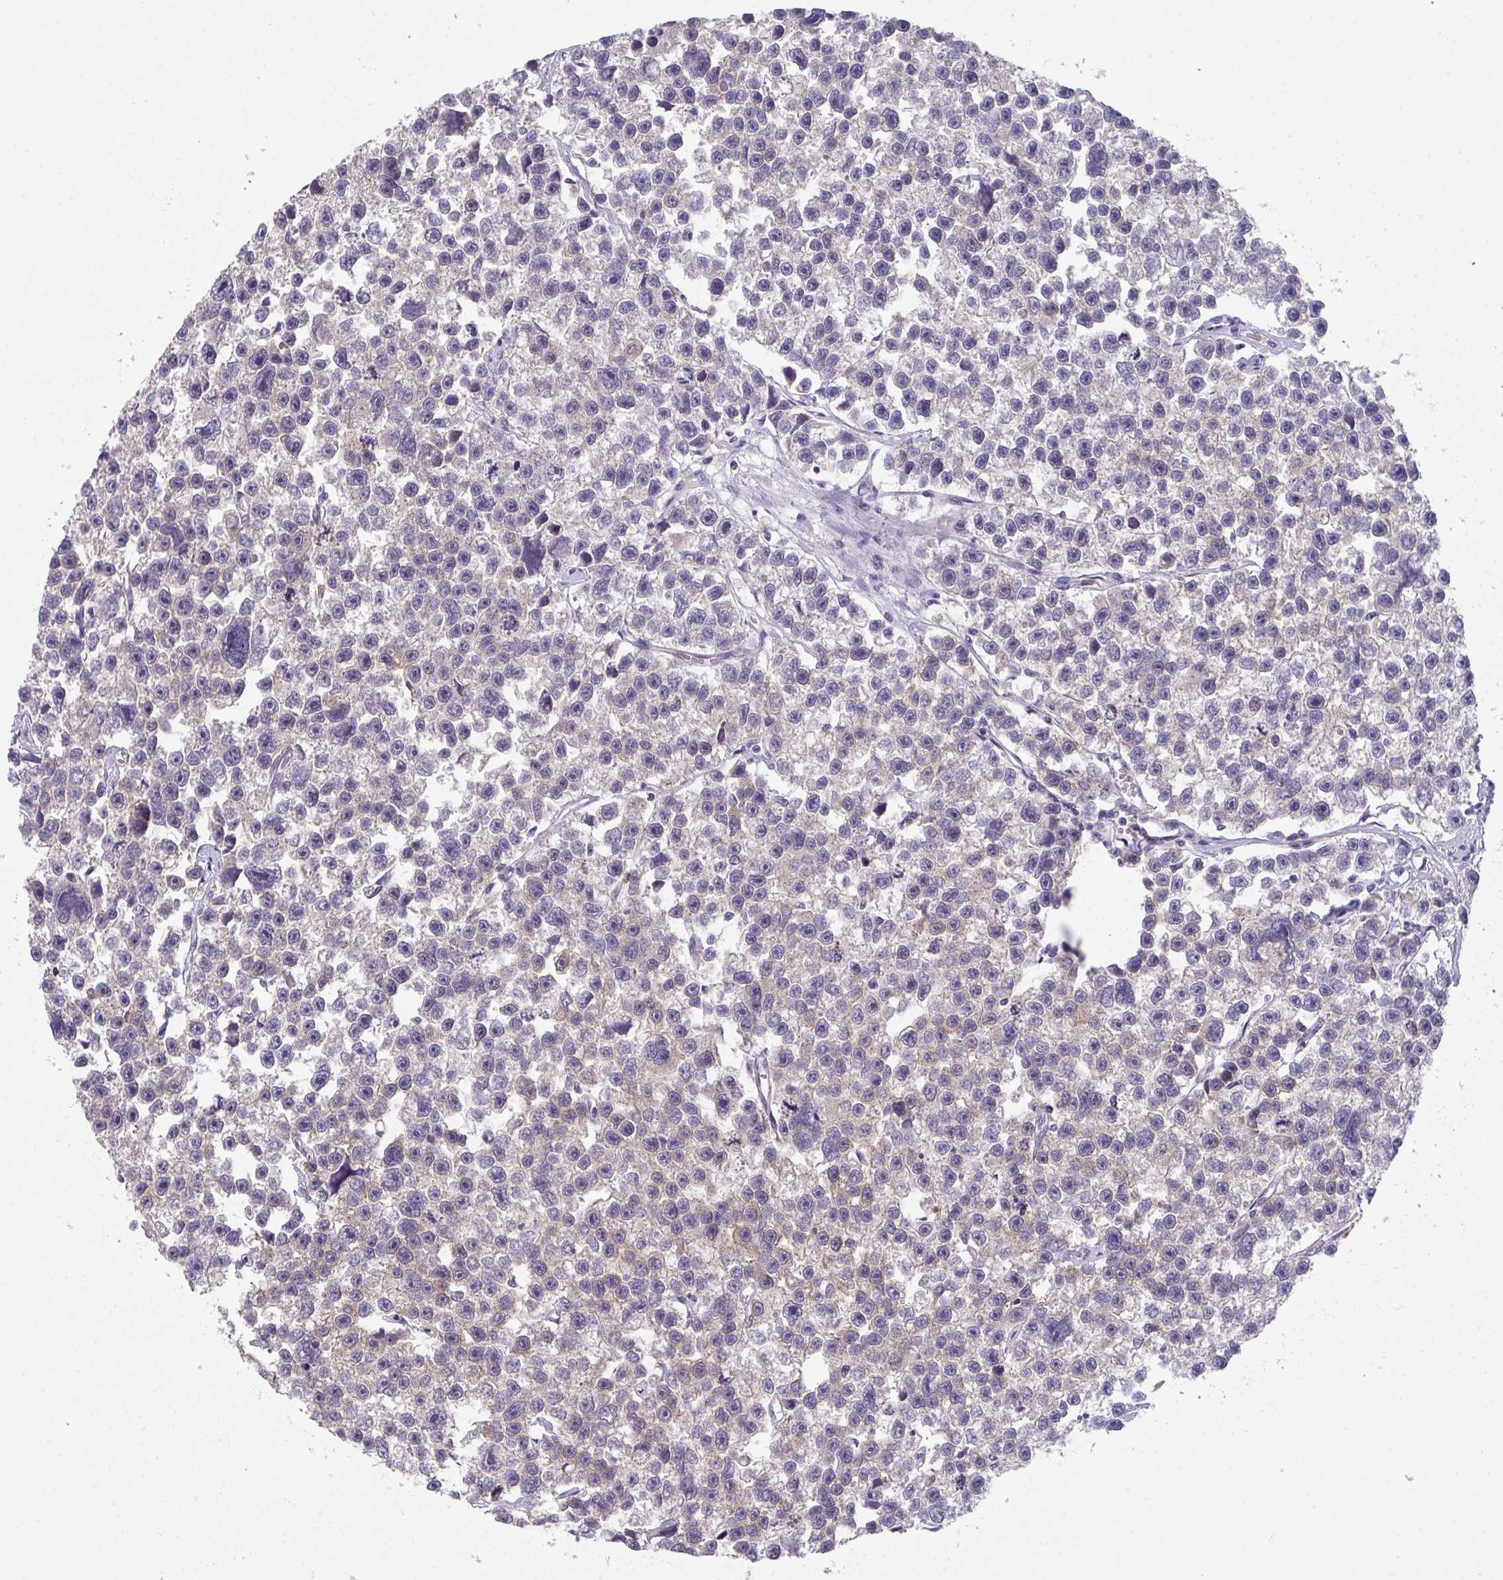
{"staining": {"intensity": "weak", "quantity": "25%-75%", "location": "cytoplasmic/membranous"}, "tissue": "testis cancer", "cell_type": "Tumor cells", "image_type": "cancer", "snomed": [{"axis": "morphology", "description": "Seminoma, NOS"}, {"axis": "topography", "description": "Testis"}], "caption": "This is an image of IHC staining of testis cancer, which shows weak staining in the cytoplasmic/membranous of tumor cells.", "gene": "RIOK1", "patient": {"sex": "male", "age": 26}}